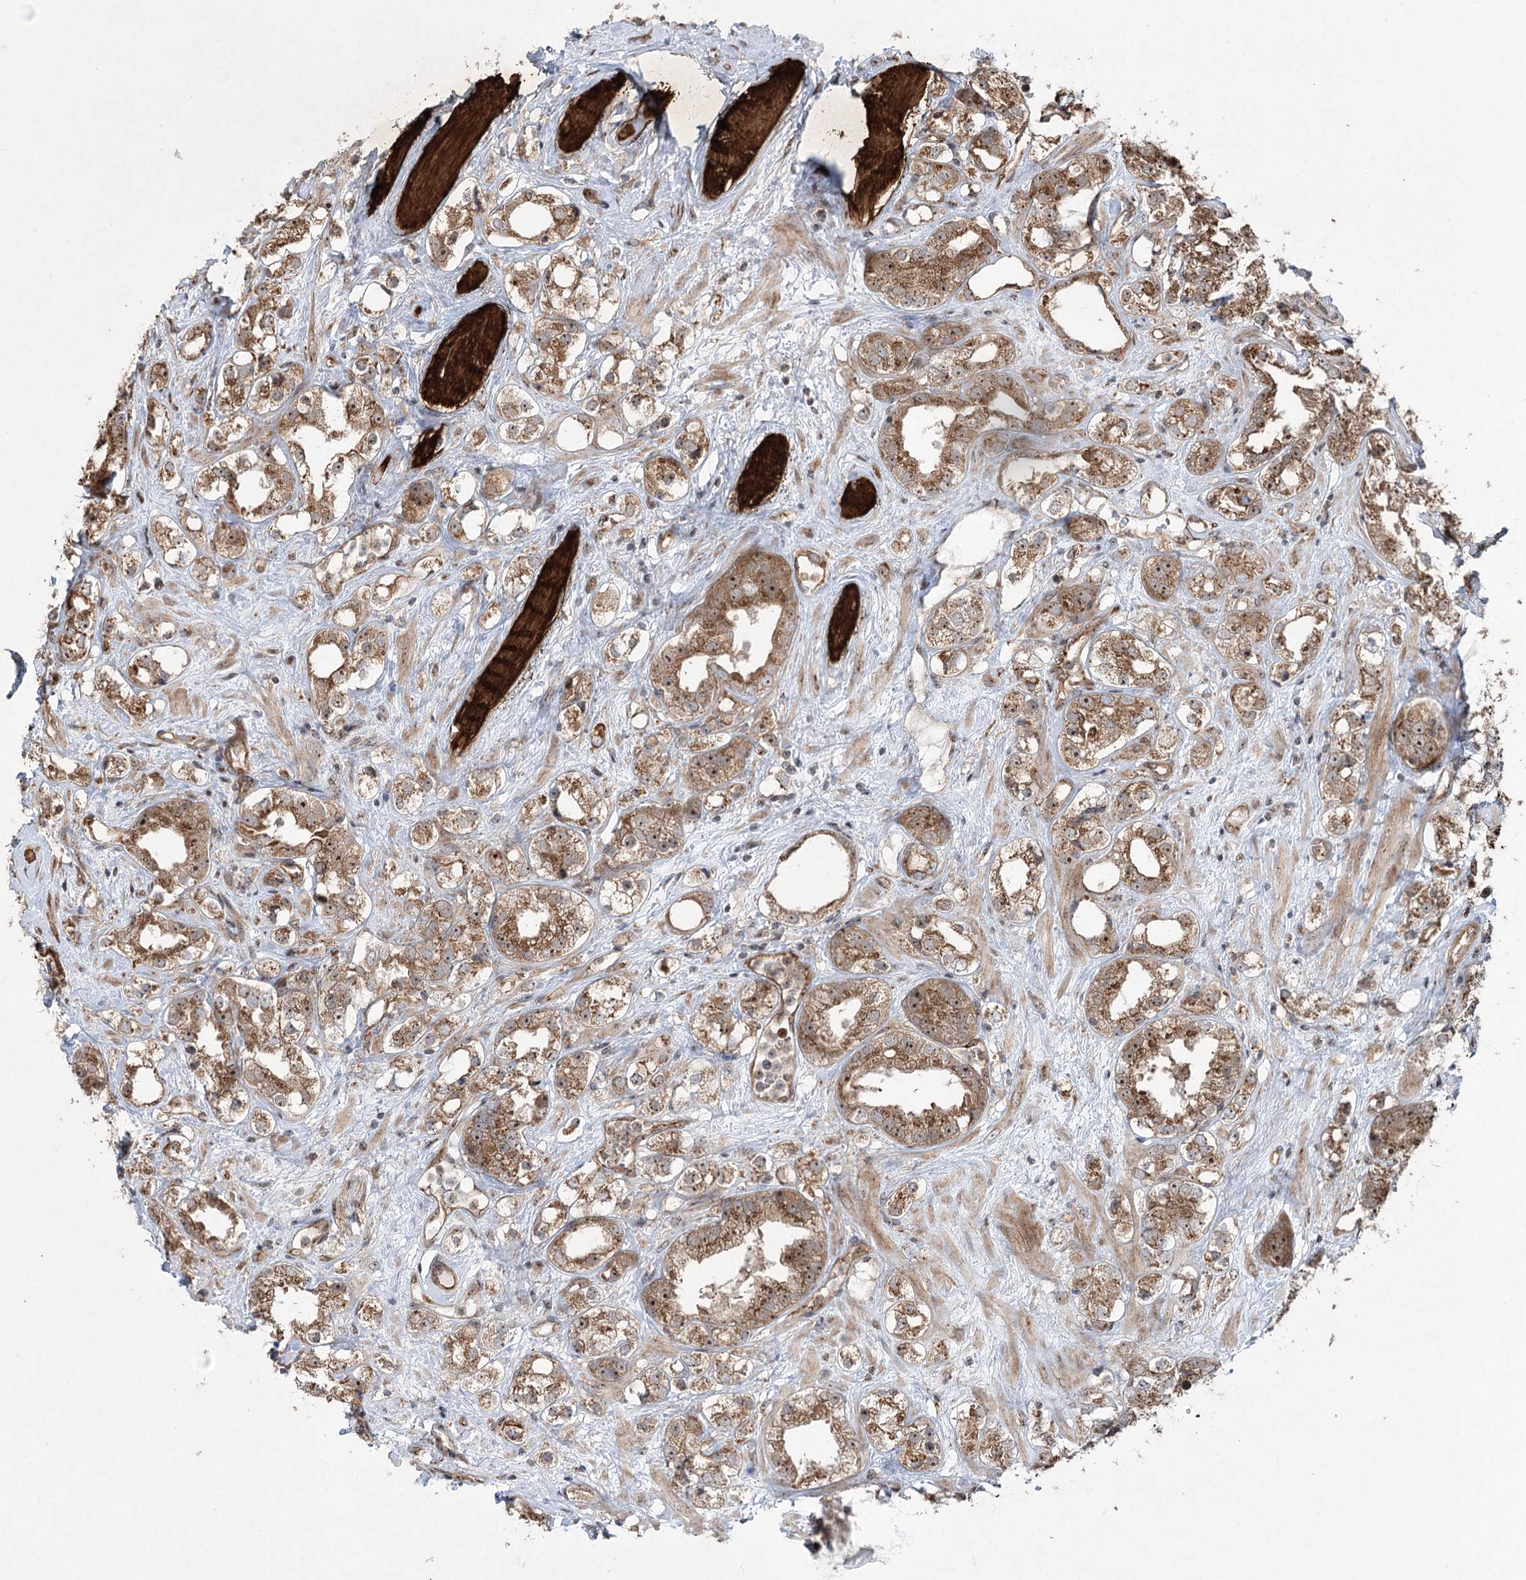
{"staining": {"intensity": "moderate", "quantity": ">75%", "location": "cytoplasmic/membranous,nuclear"}, "tissue": "prostate cancer", "cell_type": "Tumor cells", "image_type": "cancer", "snomed": [{"axis": "morphology", "description": "Adenocarcinoma, NOS"}, {"axis": "topography", "description": "Prostate"}], "caption": "A photomicrograph showing moderate cytoplasmic/membranous and nuclear staining in about >75% of tumor cells in prostate adenocarcinoma, as visualized by brown immunohistochemical staining.", "gene": "SERINC5", "patient": {"sex": "male", "age": 79}}